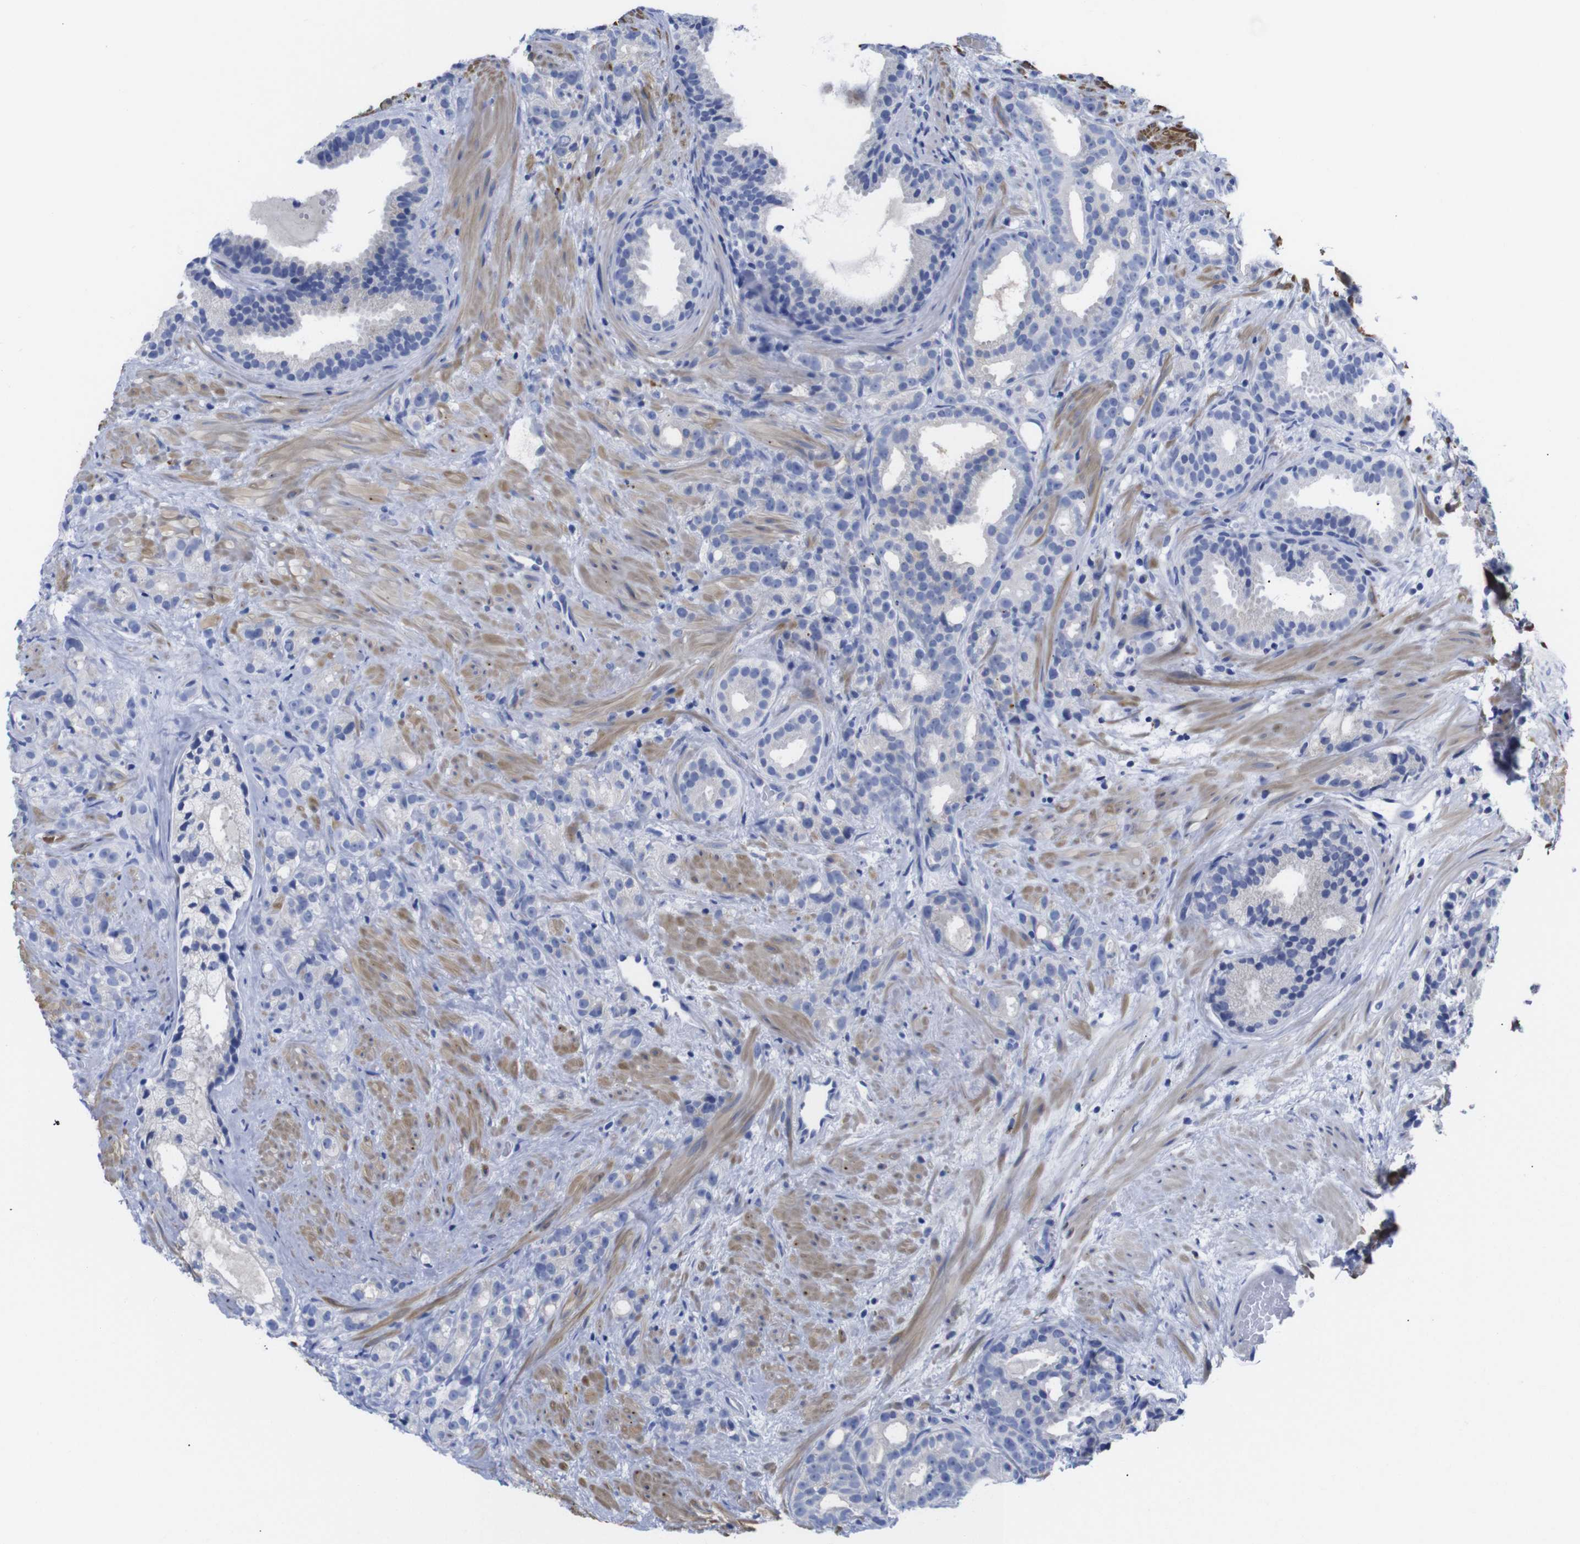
{"staining": {"intensity": "negative", "quantity": "none", "location": "none"}, "tissue": "prostate cancer", "cell_type": "Tumor cells", "image_type": "cancer", "snomed": [{"axis": "morphology", "description": "Adenocarcinoma, Low grade"}, {"axis": "topography", "description": "Prostate"}], "caption": "A photomicrograph of human prostate cancer (low-grade adenocarcinoma) is negative for staining in tumor cells.", "gene": "LRRC55", "patient": {"sex": "male", "age": 89}}